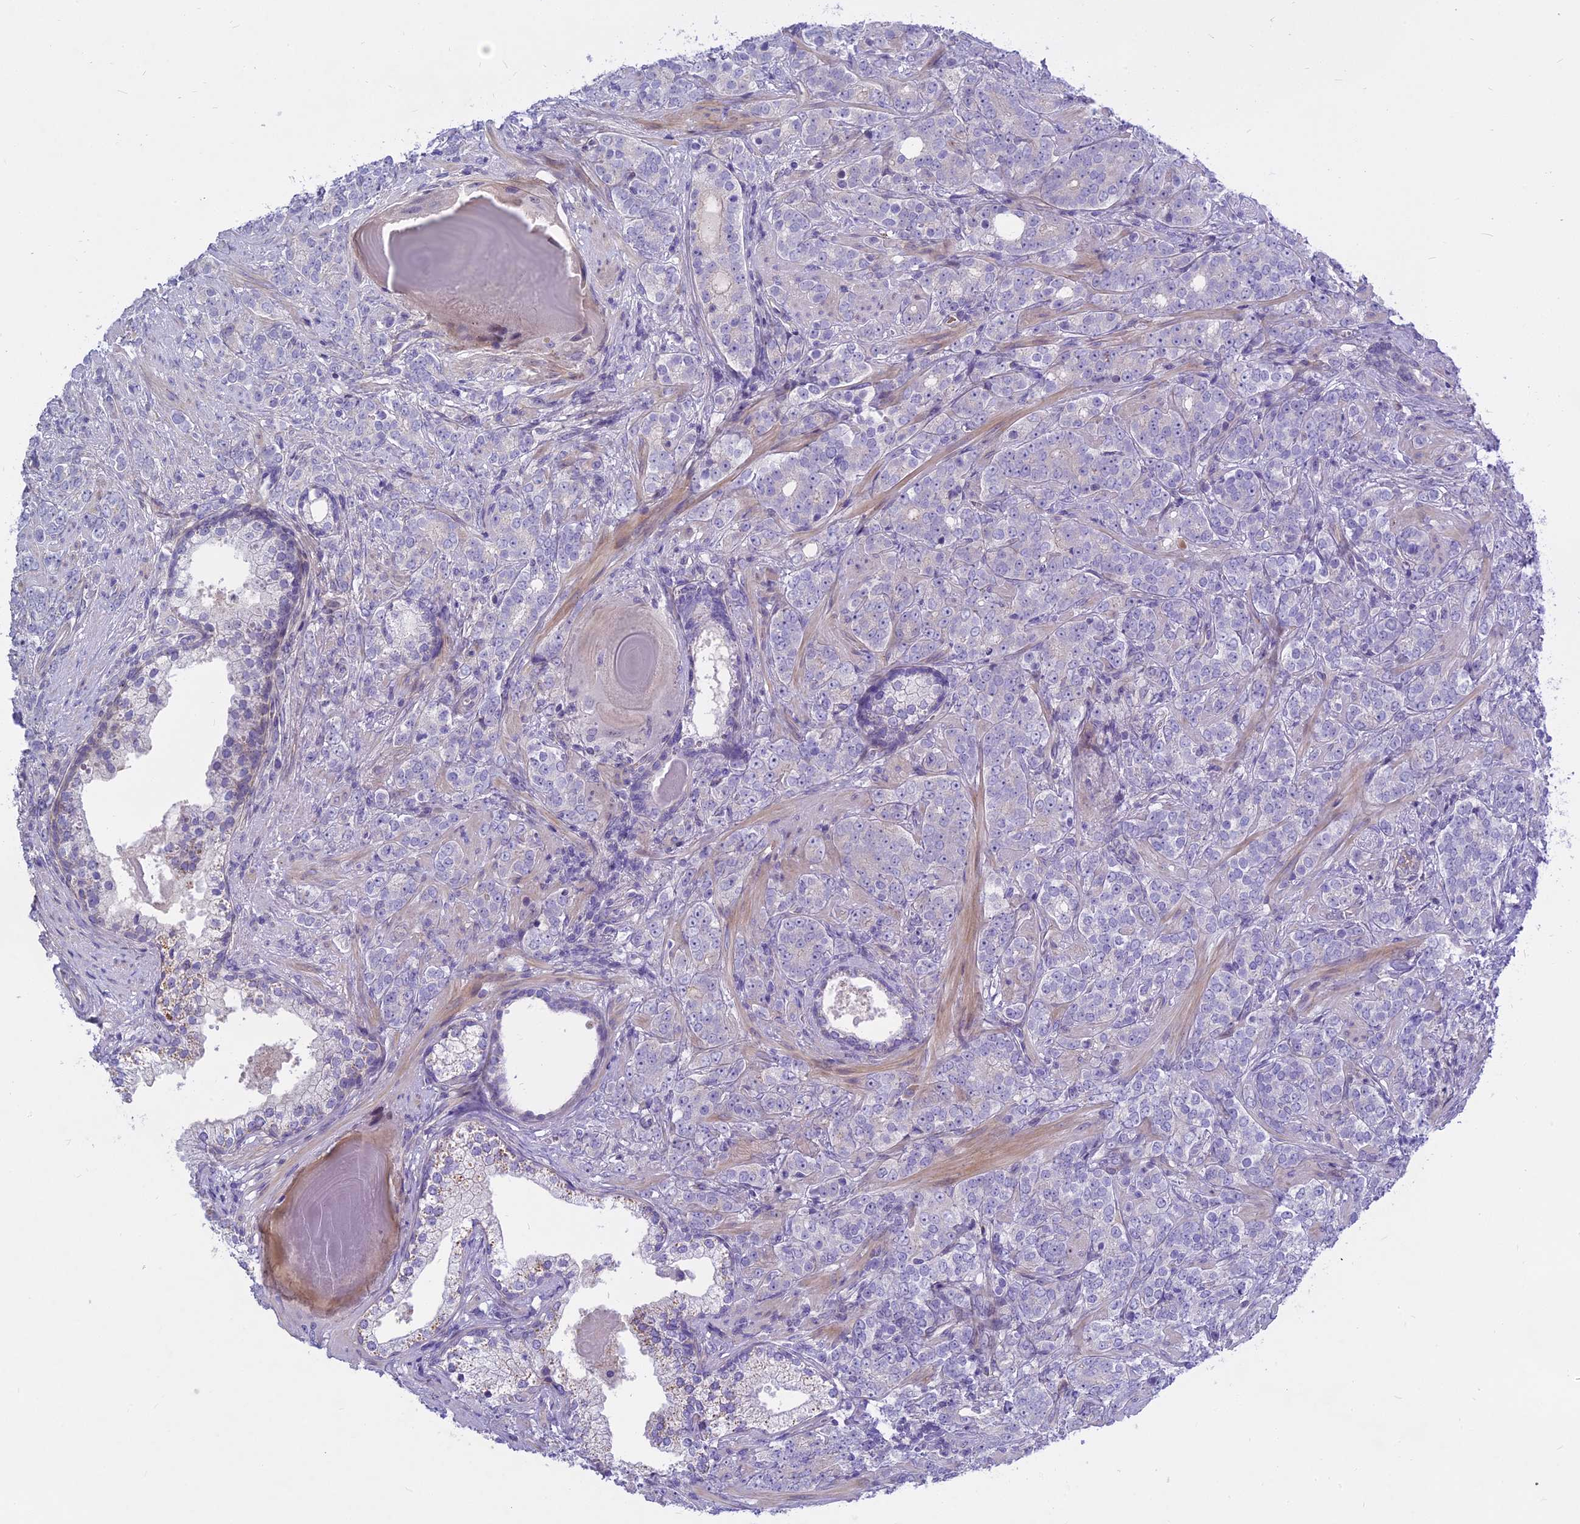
{"staining": {"intensity": "negative", "quantity": "none", "location": "none"}, "tissue": "prostate cancer", "cell_type": "Tumor cells", "image_type": "cancer", "snomed": [{"axis": "morphology", "description": "Adenocarcinoma, High grade"}, {"axis": "topography", "description": "Prostate"}], "caption": "High power microscopy histopathology image of an immunohistochemistry (IHC) histopathology image of prostate high-grade adenocarcinoma, revealing no significant positivity in tumor cells.", "gene": "MBD3L1", "patient": {"sex": "male", "age": 64}}